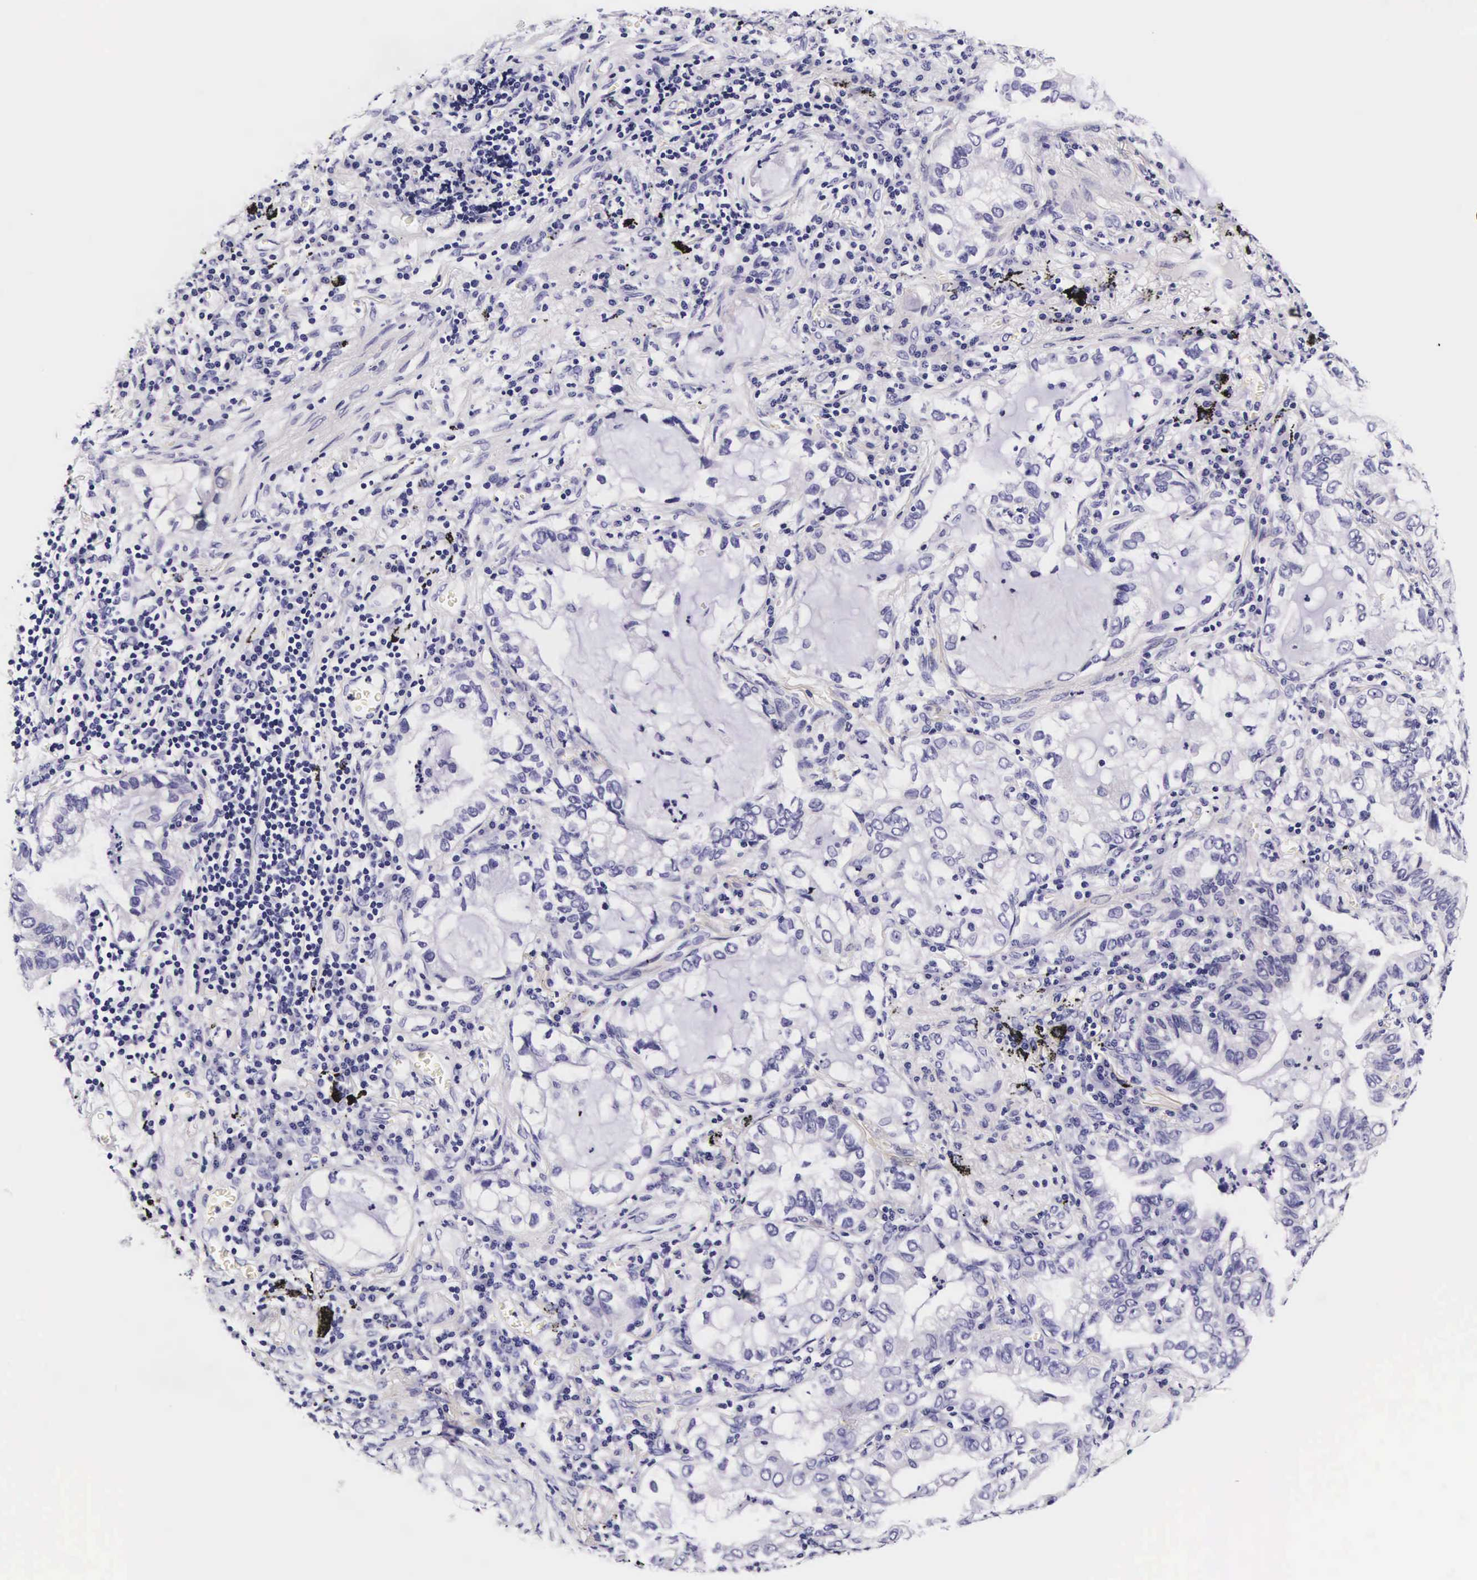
{"staining": {"intensity": "negative", "quantity": "none", "location": "none"}, "tissue": "lung cancer", "cell_type": "Tumor cells", "image_type": "cancer", "snomed": [{"axis": "morphology", "description": "Adenocarcinoma, NOS"}, {"axis": "topography", "description": "Lung"}], "caption": "A photomicrograph of human adenocarcinoma (lung) is negative for staining in tumor cells.", "gene": "UPRT", "patient": {"sex": "female", "age": 50}}